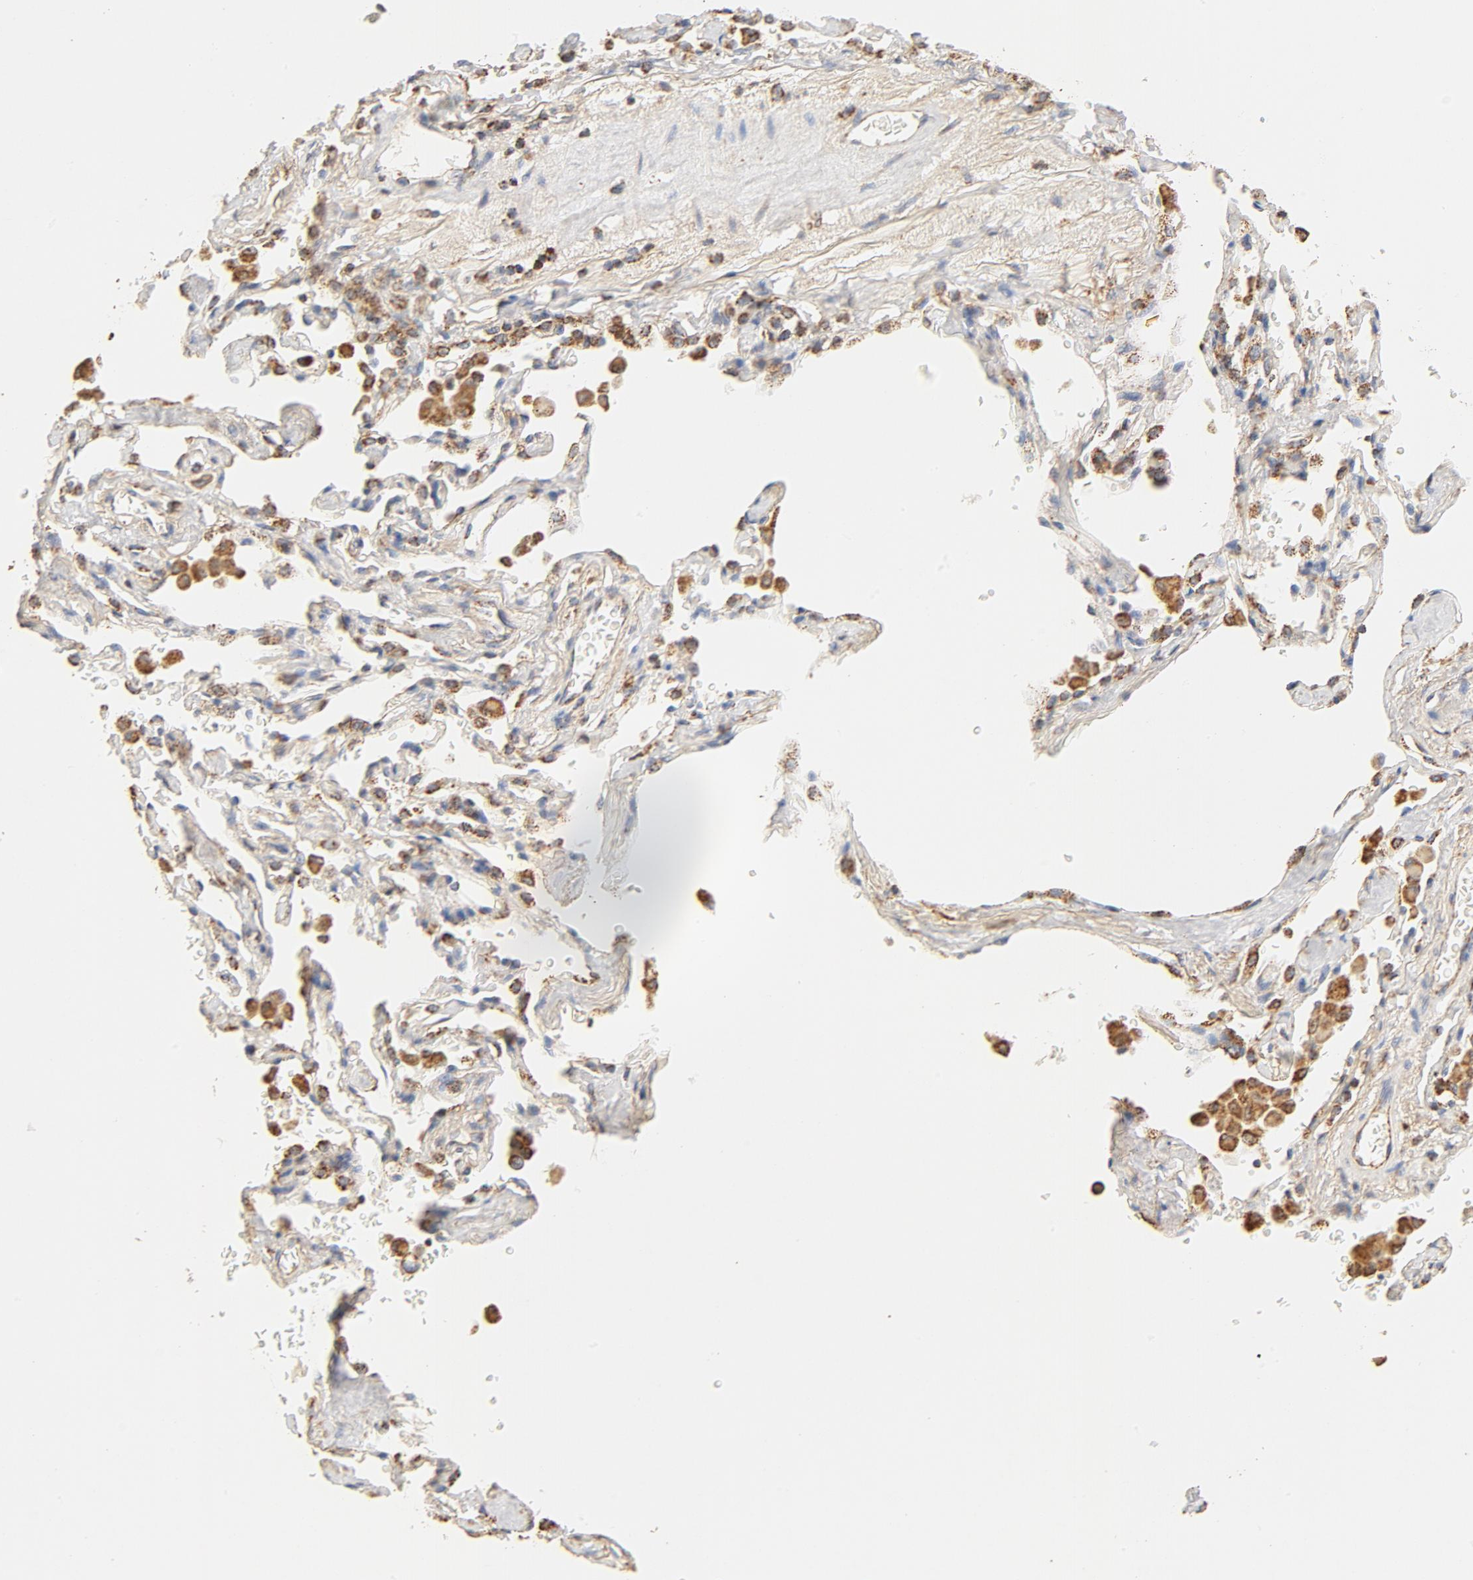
{"staining": {"intensity": "weak", "quantity": ">75%", "location": "cytoplasmic/membranous"}, "tissue": "lung cancer", "cell_type": "Tumor cells", "image_type": "cancer", "snomed": [{"axis": "morphology", "description": "Adenocarcinoma, NOS"}, {"axis": "topography", "description": "Lung"}], "caption": "The image reveals immunohistochemical staining of adenocarcinoma (lung). There is weak cytoplasmic/membranous positivity is seen in approximately >75% of tumor cells.", "gene": "COX4I1", "patient": {"sex": "female", "age": 64}}